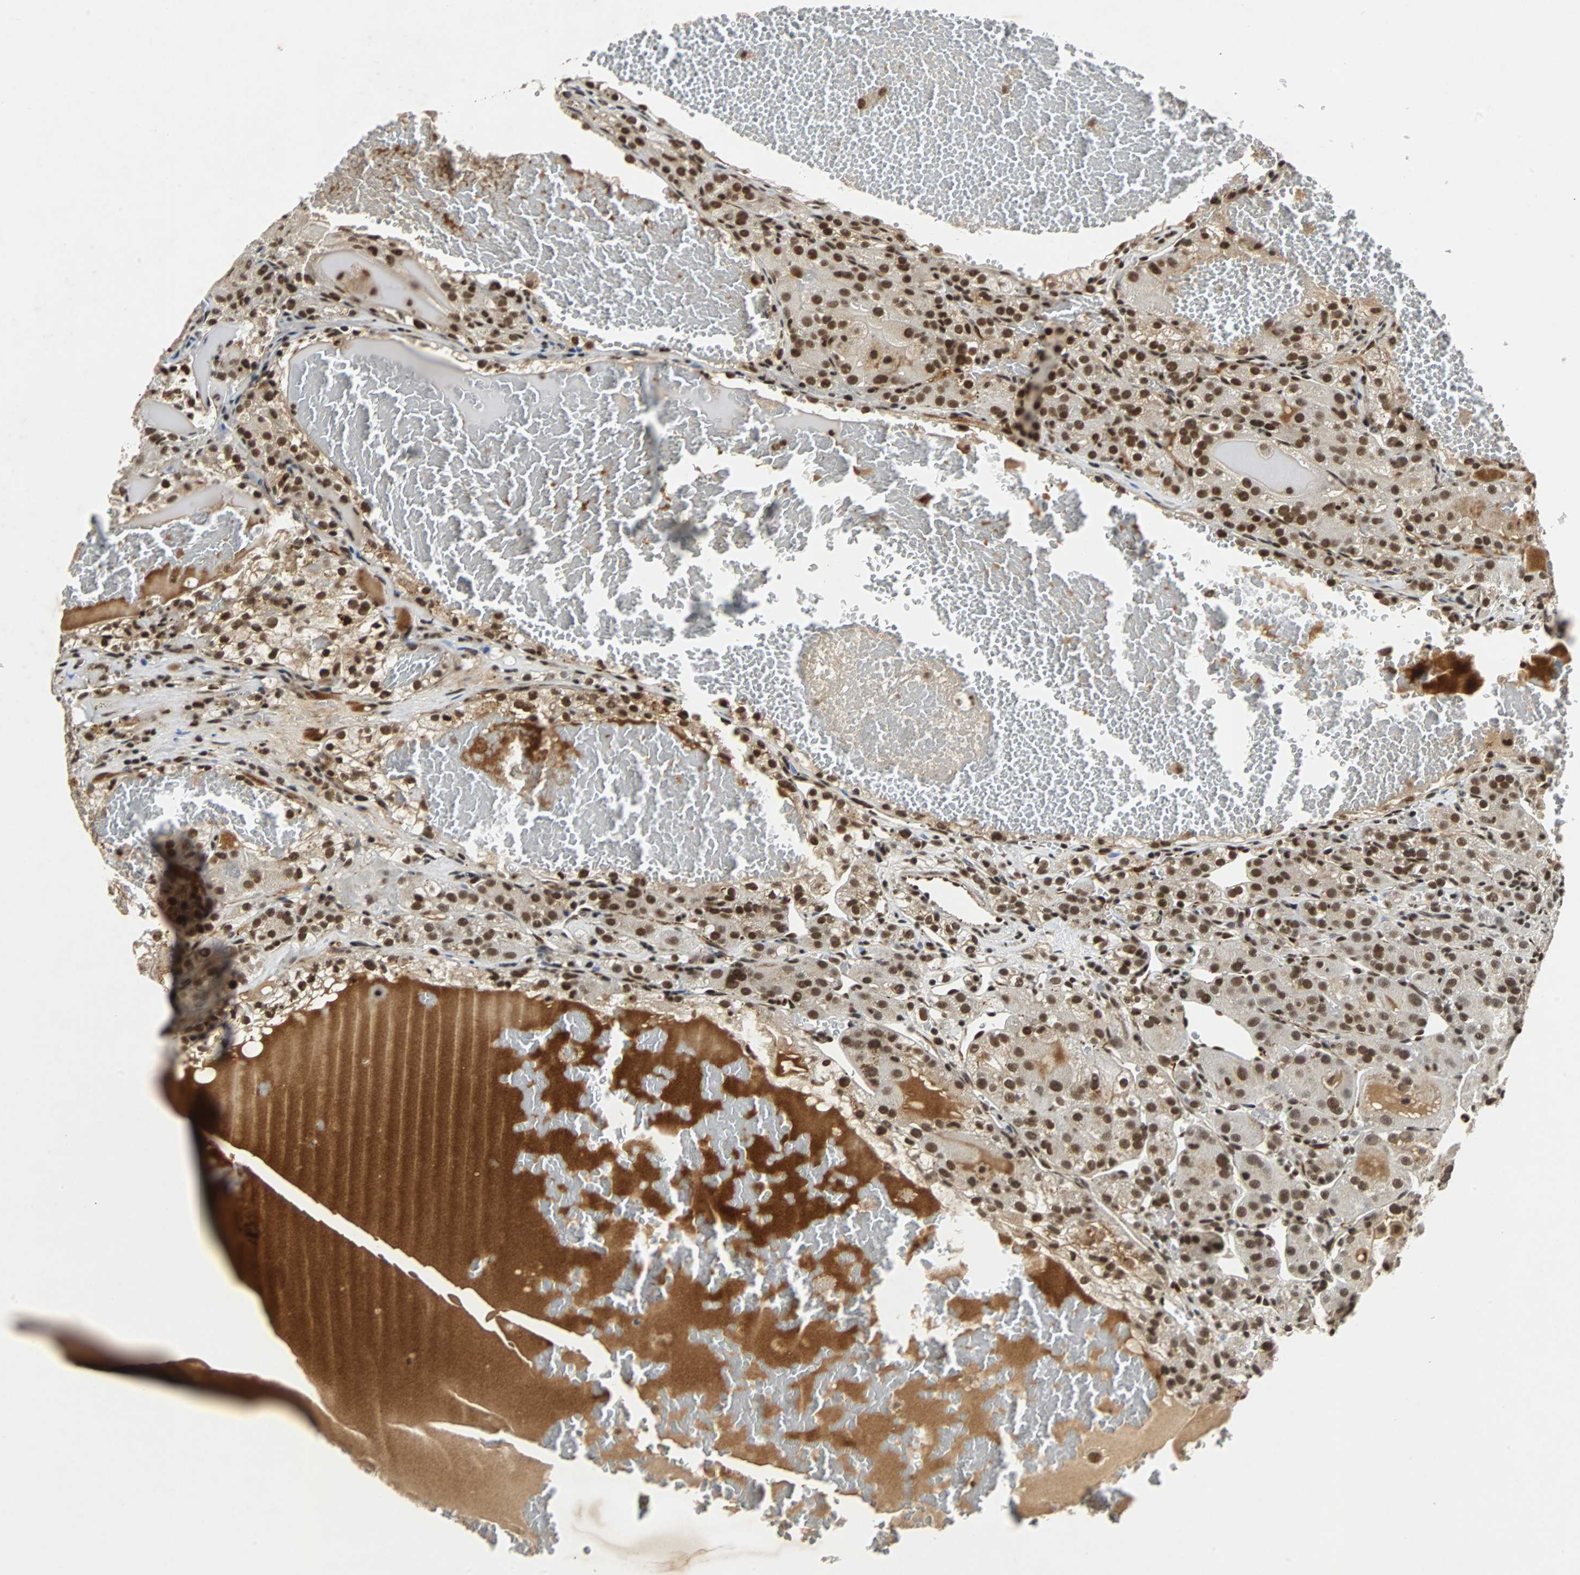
{"staining": {"intensity": "strong", "quantity": ">75%", "location": "nuclear"}, "tissue": "renal cancer", "cell_type": "Tumor cells", "image_type": "cancer", "snomed": [{"axis": "morphology", "description": "Normal tissue, NOS"}, {"axis": "morphology", "description": "Adenocarcinoma, NOS"}, {"axis": "topography", "description": "Kidney"}], "caption": "Immunohistochemistry (DAB (3,3'-diaminobenzidine)) staining of renal cancer shows strong nuclear protein positivity in approximately >75% of tumor cells.", "gene": "TAF5", "patient": {"sex": "male", "age": 61}}